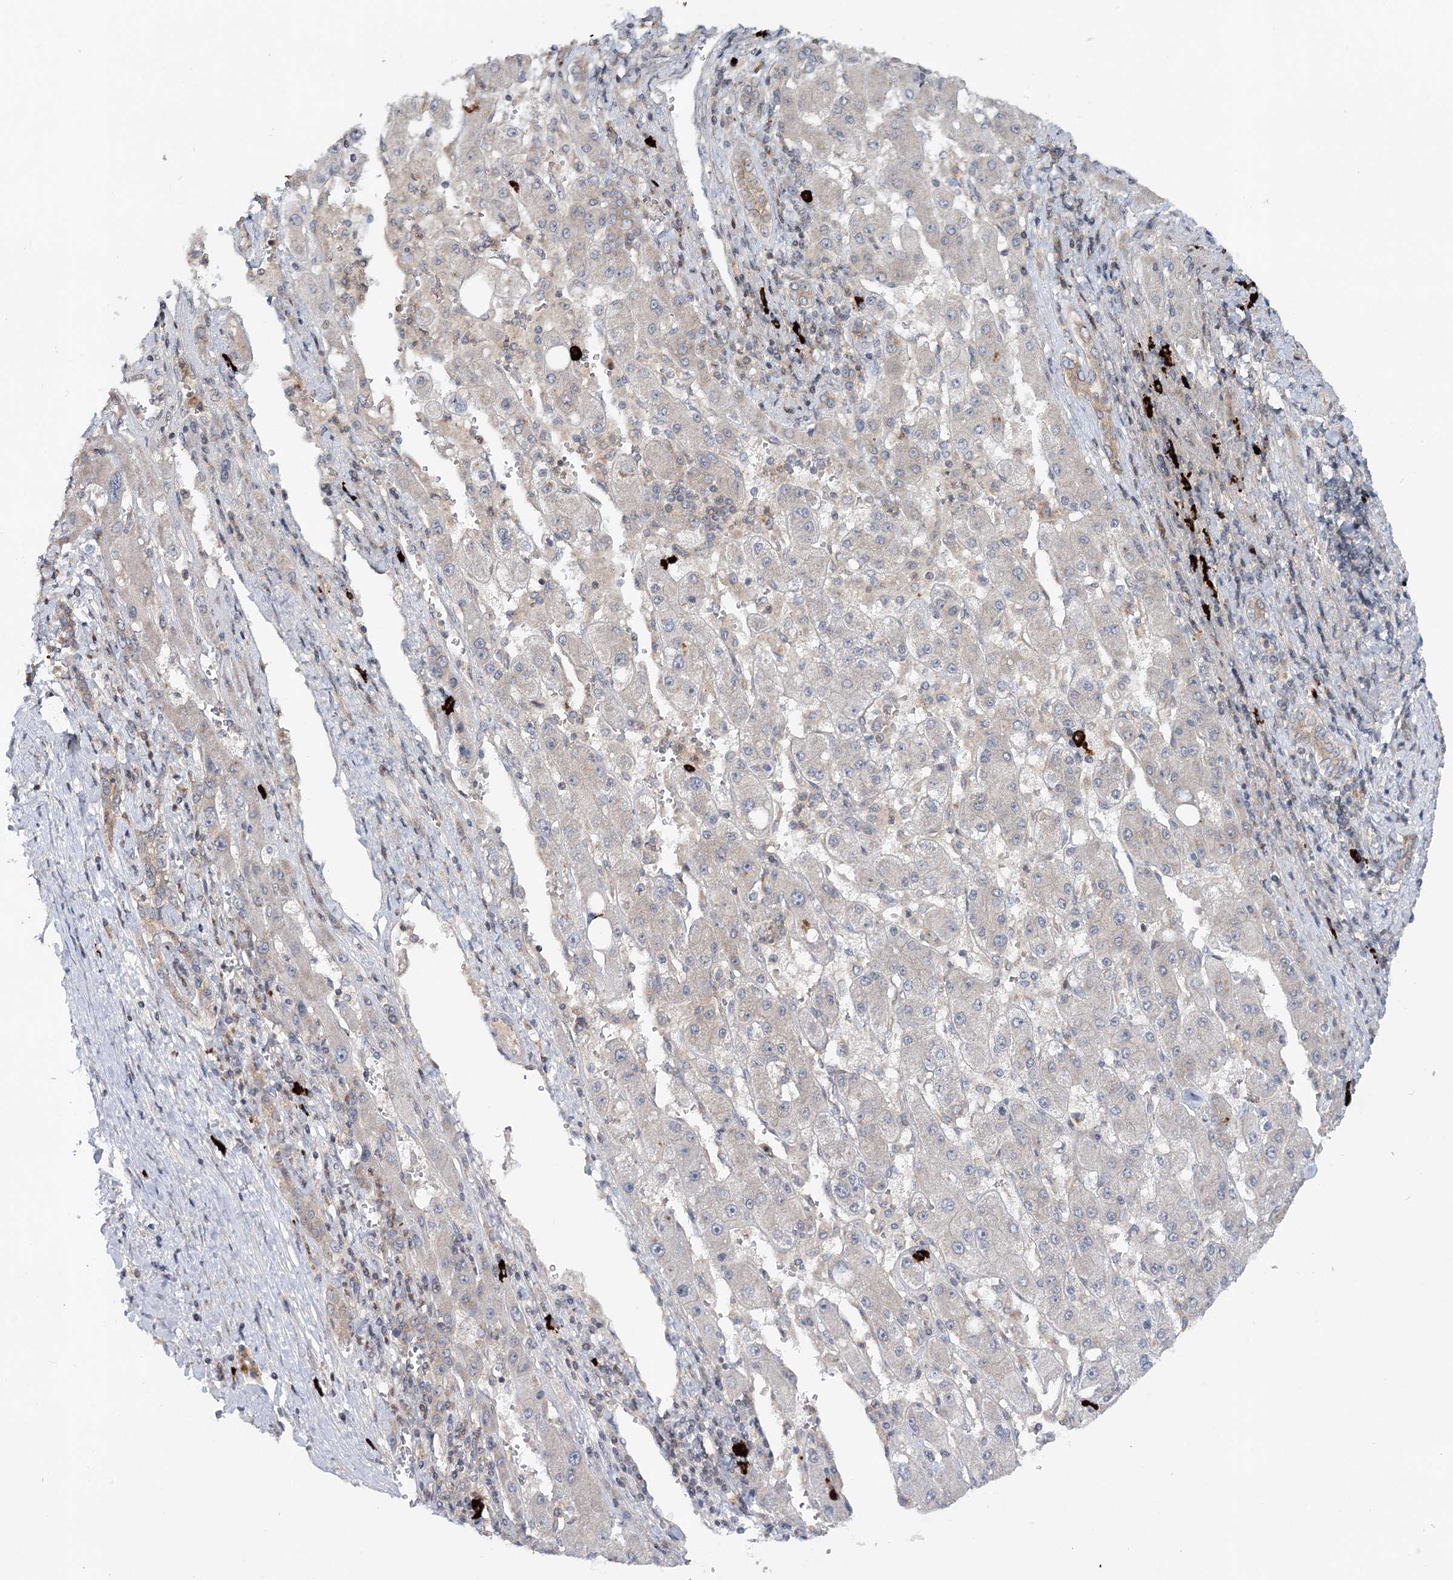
{"staining": {"intensity": "negative", "quantity": "none", "location": "none"}, "tissue": "liver cancer", "cell_type": "Tumor cells", "image_type": "cancer", "snomed": [{"axis": "morphology", "description": "Carcinoma, Hepatocellular, NOS"}, {"axis": "topography", "description": "Liver"}], "caption": "Tumor cells are negative for brown protein staining in liver hepatocellular carcinoma. (IHC, brightfield microscopy, high magnification).", "gene": "MAP3K13", "patient": {"sex": "female", "age": 73}}